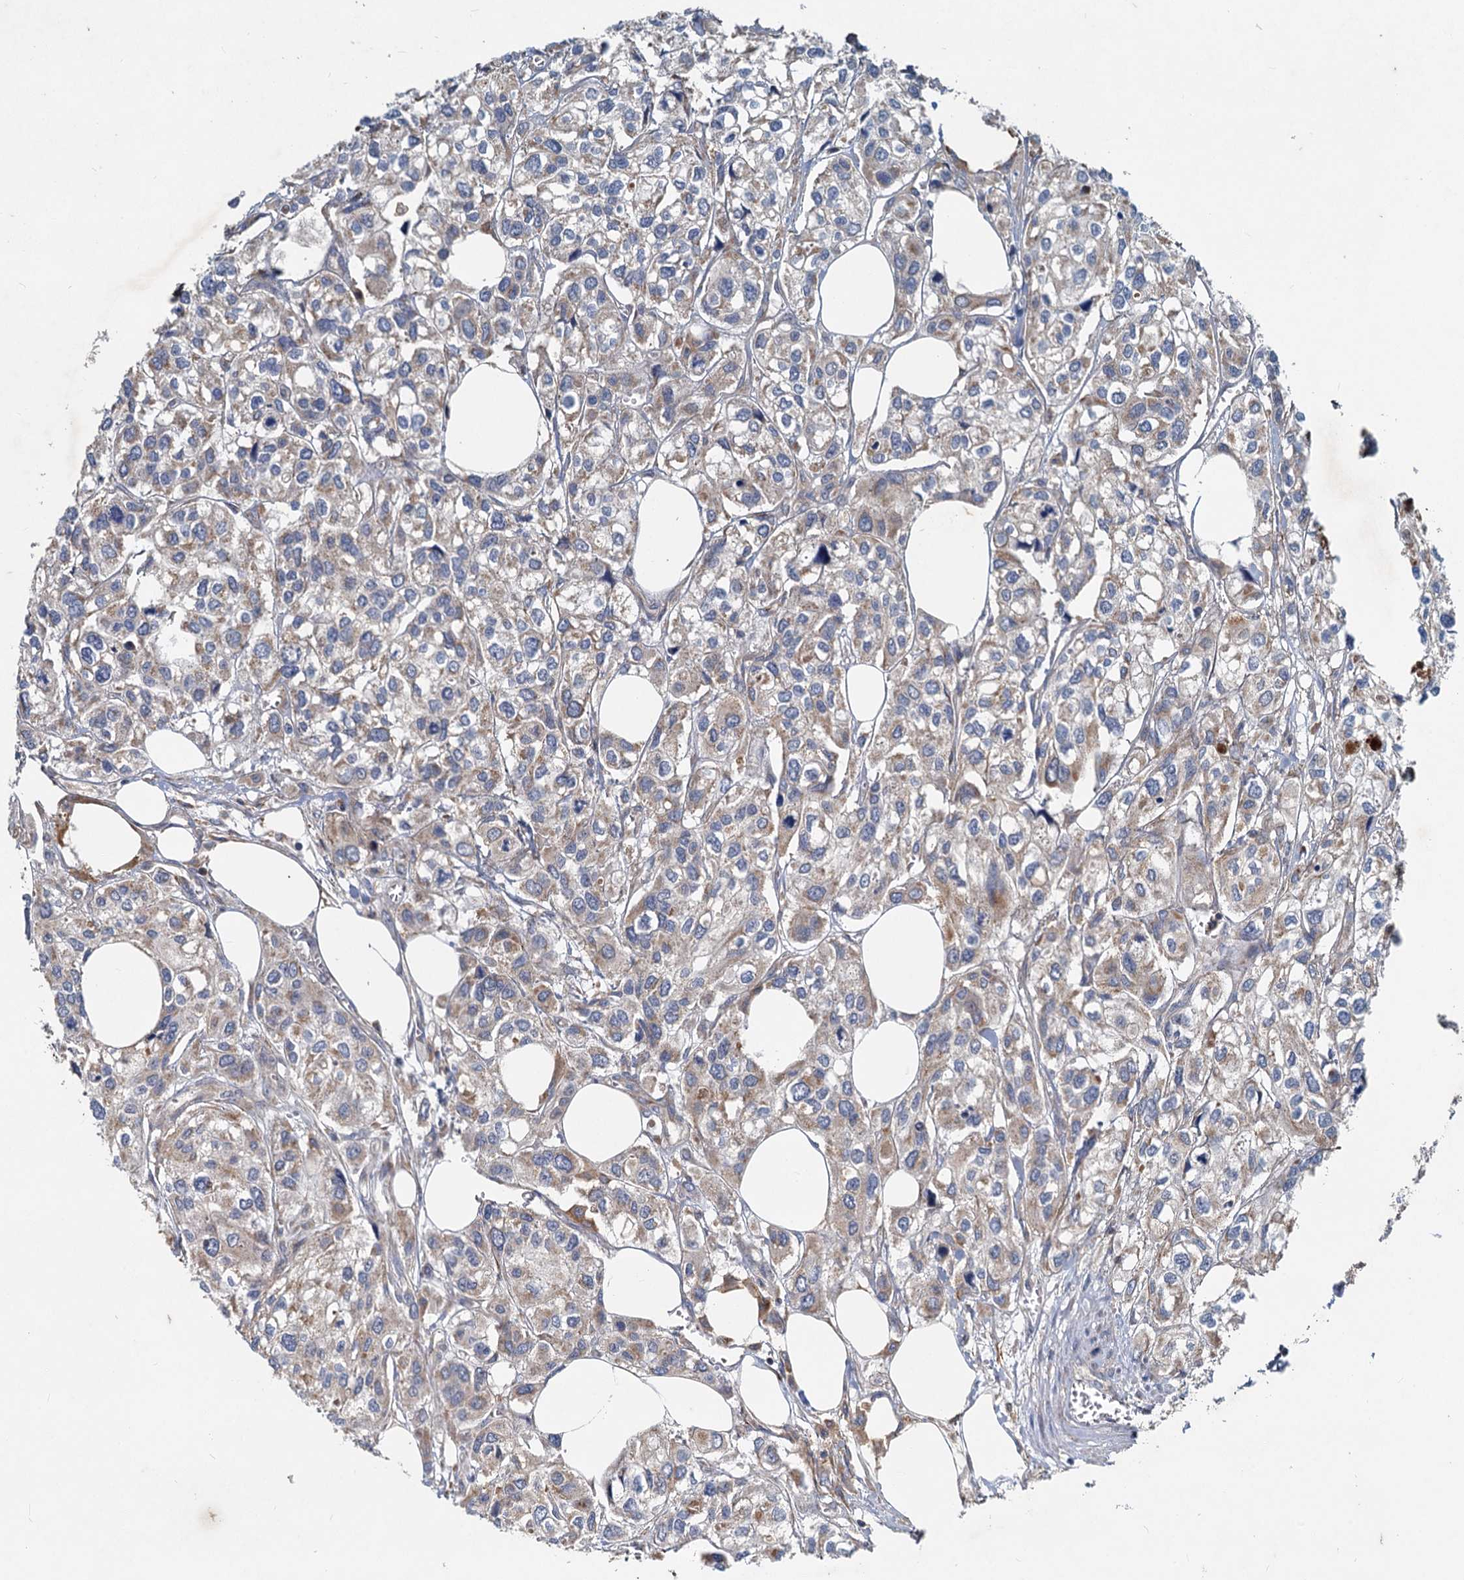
{"staining": {"intensity": "weak", "quantity": "<25%", "location": "cytoplasmic/membranous"}, "tissue": "urothelial cancer", "cell_type": "Tumor cells", "image_type": "cancer", "snomed": [{"axis": "morphology", "description": "Urothelial carcinoma, High grade"}, {"axis": "topography", "description": "Urinary bladder"}], "caption": "A high-resolution micrograph shows immunohistochemistry staining of urothelial carcinoma (high-grade), which reveals no significant positivity in tumor cells.", "gene": "ADCY2", "patient": {"sex": "male", "age": 67}}